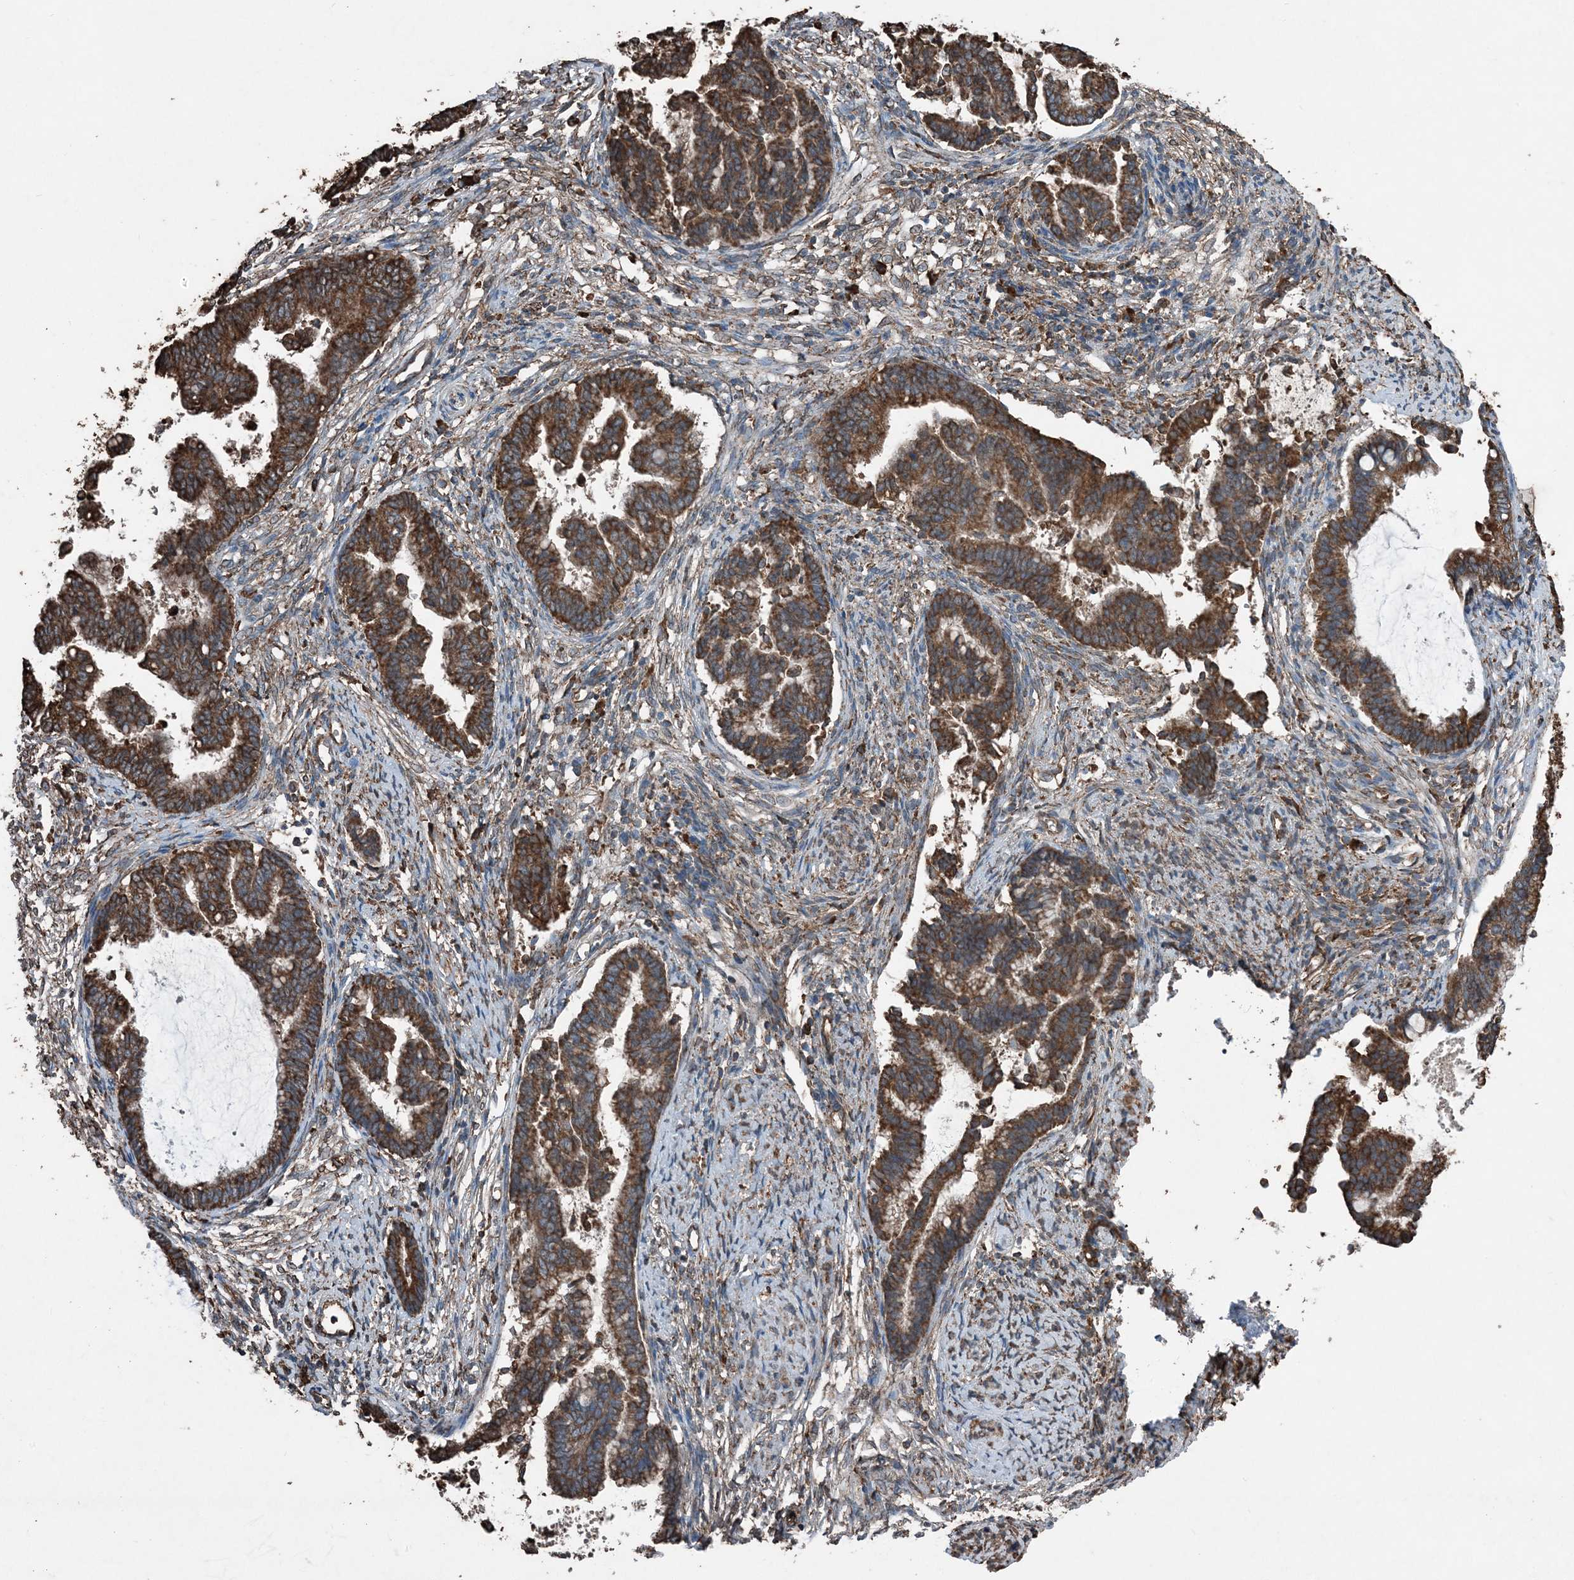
{"staining": {"intensity": "strong", "quantity": ">75%", "location": "cytoplasmic/membranous"}, "tissue": "cervical cancer", "cell_type": "Tumor cells", "image_type": "cancer", "snomed": [{"axis": "morphology", "description": "Adenocarcinoma, NOS"}, {"axis": "topography", "description": "Cervix"}], "caption": "A micrograph showing strong cytoplasmic/membranous expression in about >75% of tumor cells in cervical cancer, as visualized by brown immunohistochemical staining.", "gene": "PDIA6", "patient": {"sex": "female", "age": 44}}